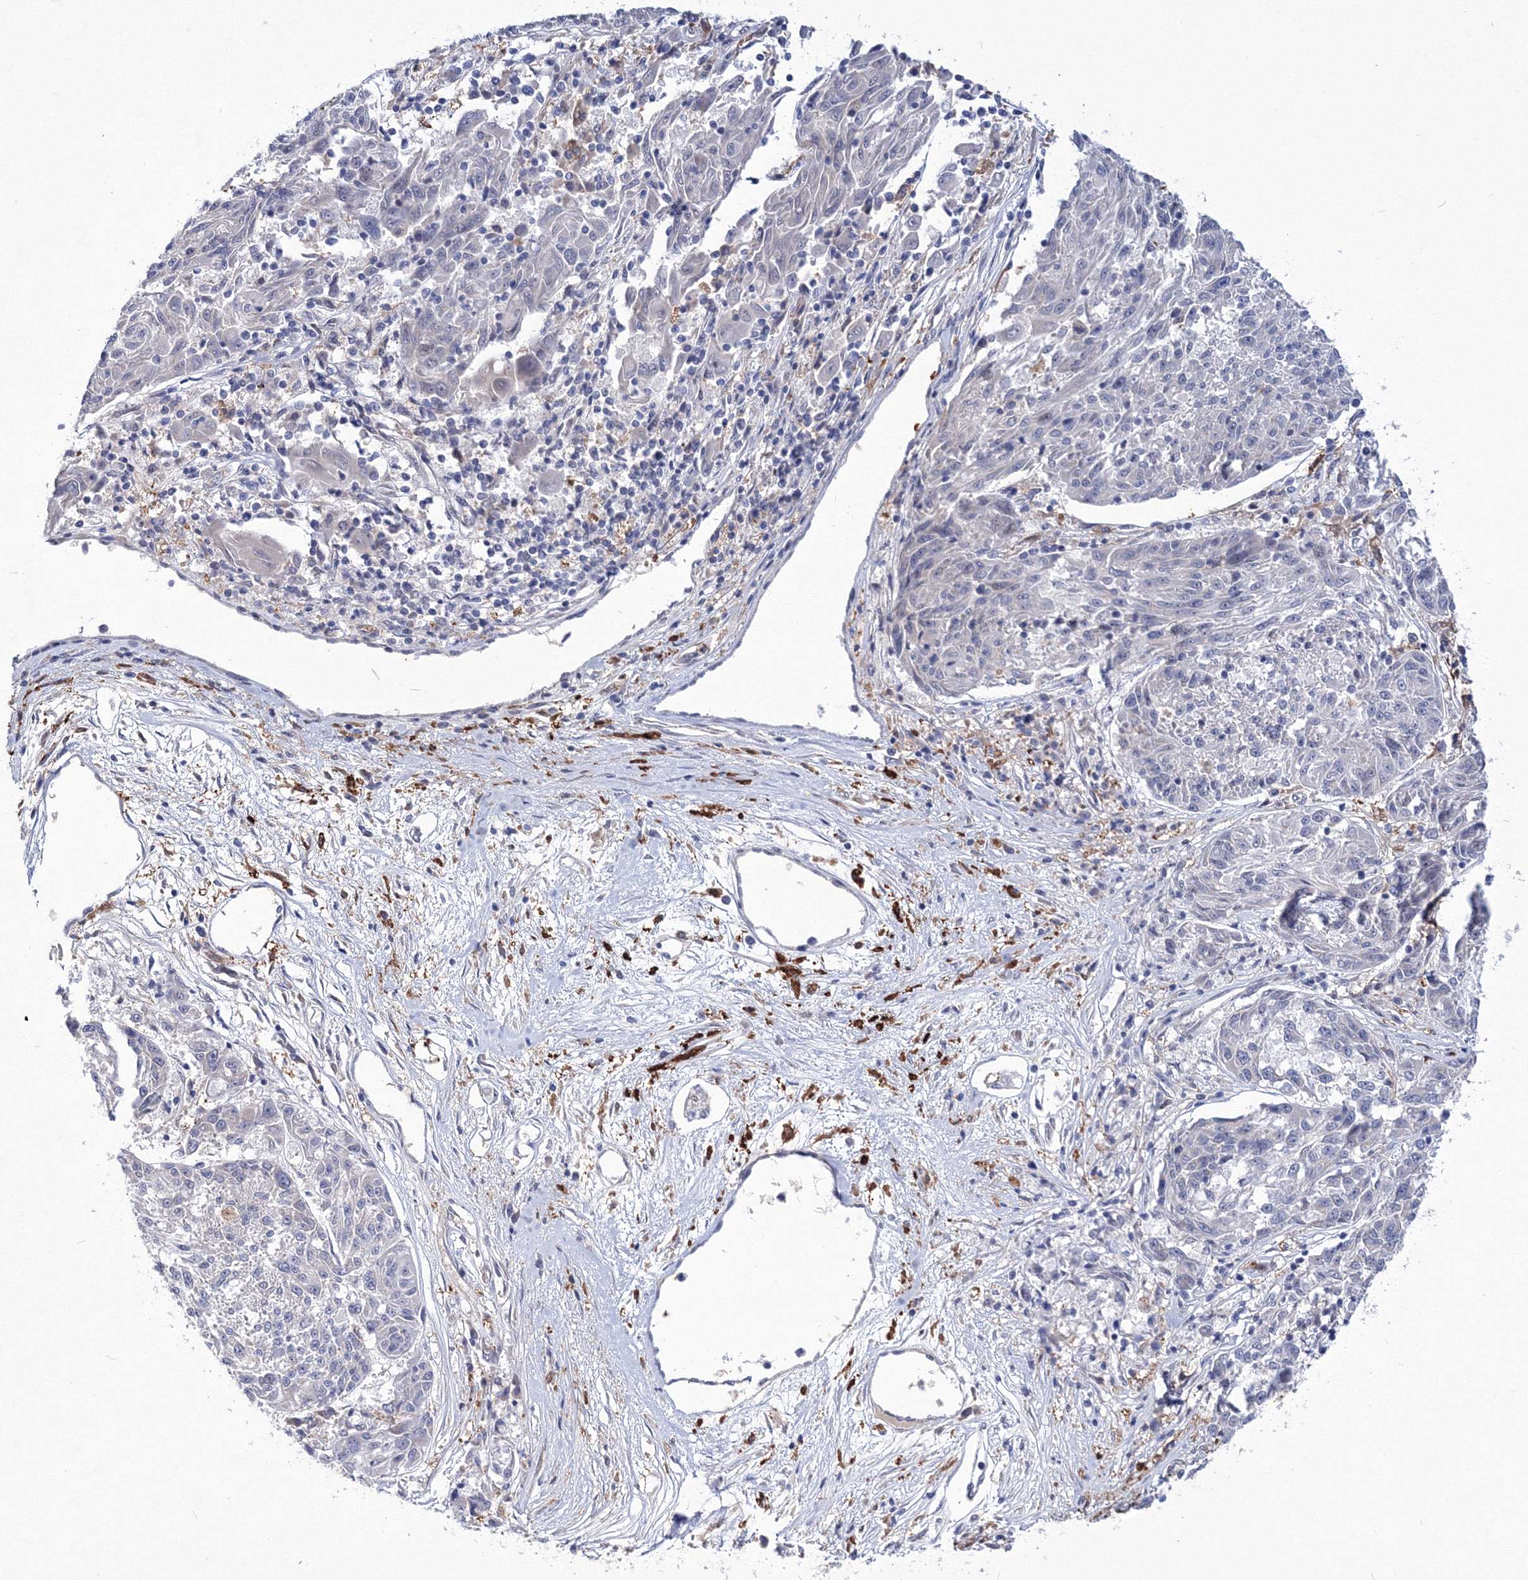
{"staining": {"intensity": "negative", "quantity": "none", "location": "none"}, "tissue": "melanoma", "cell_type": "Tumor cells", "image_type": "cancer", "snomed": [{"axis": "morphology", "description": "Malignant melanoma, NOS"}, {"axis": "topography", "description": "Skin"}], "caption": "An image of human melanoma is negative for staining in tumor cells. The staining is performed using DAB brown chromogen with nuclei counter-stained in using hematoxylin.", "gene": "C11orf52", "patient": {"sex": "male", "age": 53}}